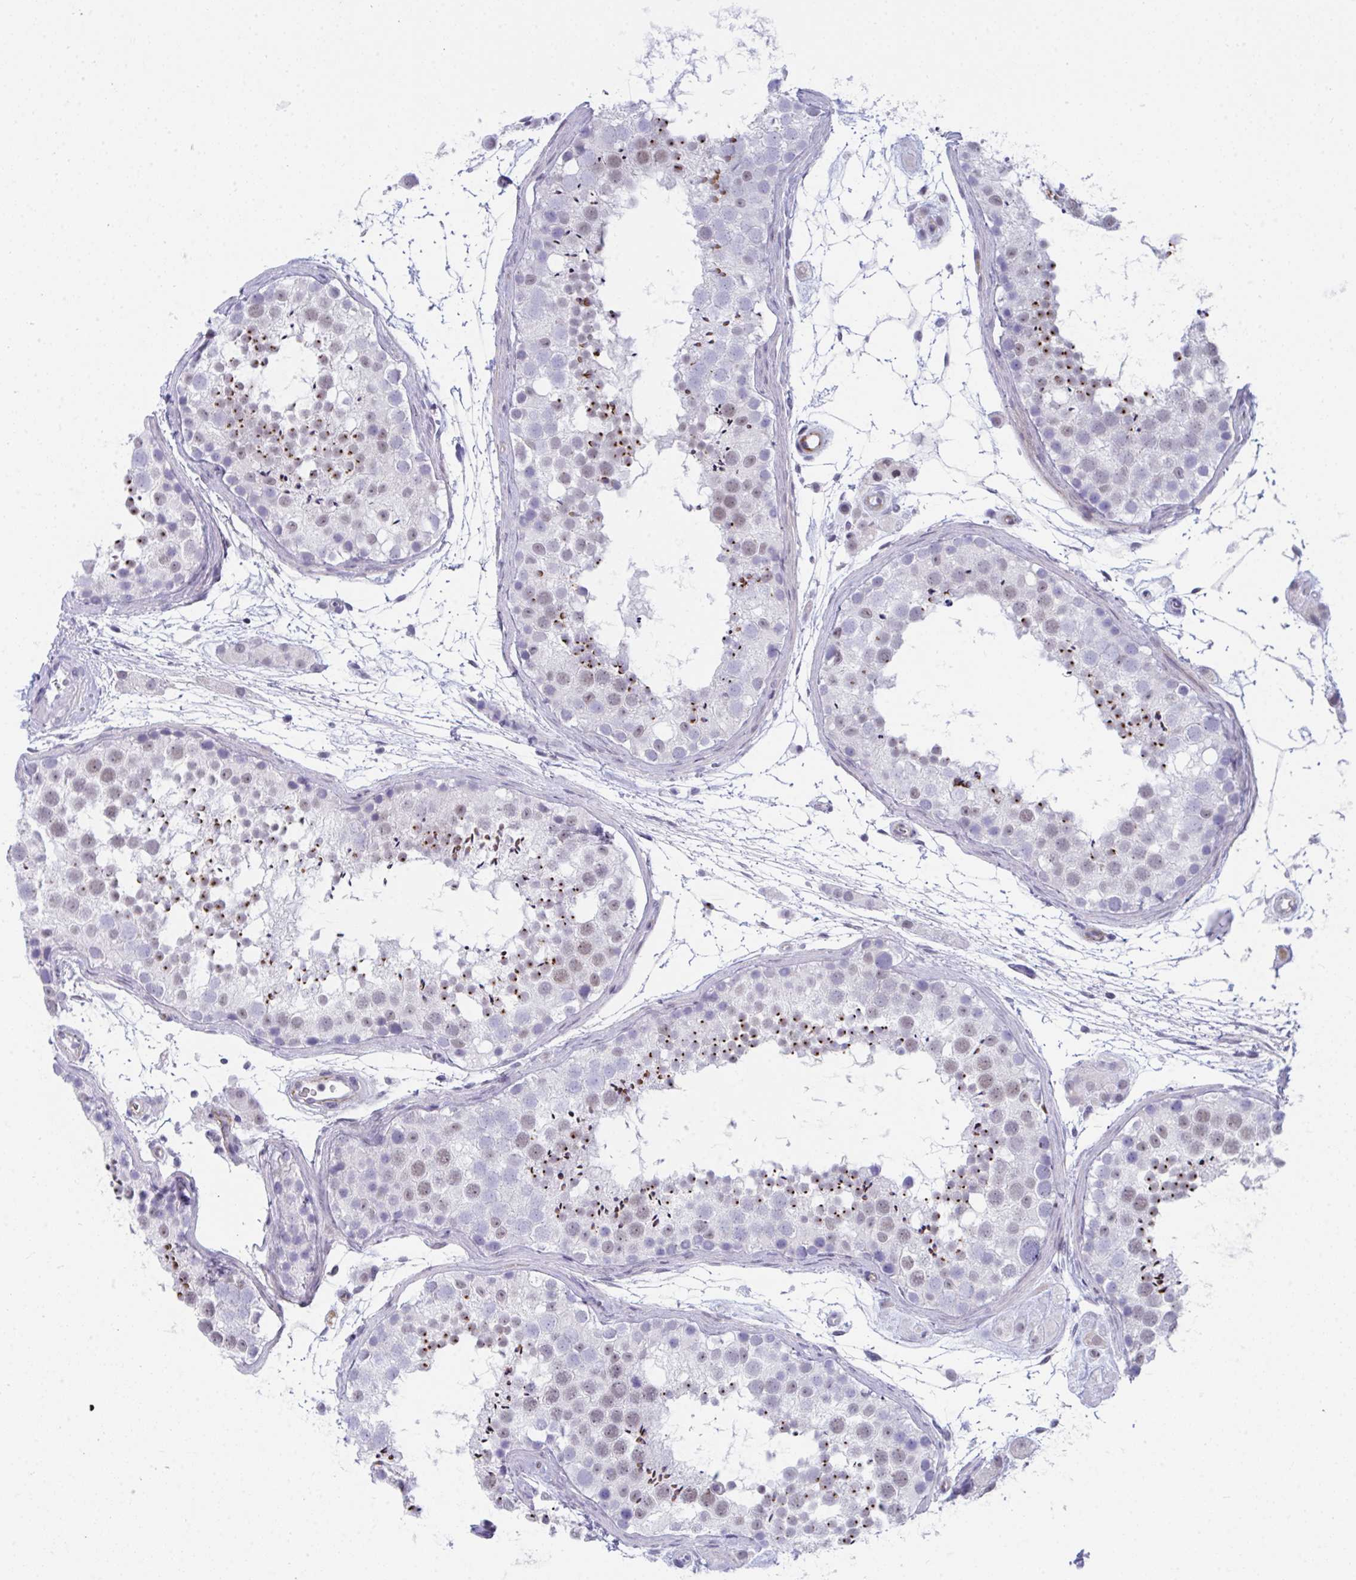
{"staining": {"intensity": "strong", "quantity": "25%-75%", "location": "cytoplasmic/membranous"}, "tissue": "testis", "cell_type": "Cells in seminiferous ducts", "image_type": "normal", "snomed": [{"axis": "morphology", "description": "Normal tissue, NOS"}, {"axis": "topography", "description": "Testis"}], "caption": "Normal testis displays strong cytoplasmic/membranous expression in approximately 25%-75% of cells in seminiferous ducts, visualized by immunohistochemistry.", "gene": "CDK13", "patient": {"sex": "male", "age": 41}}